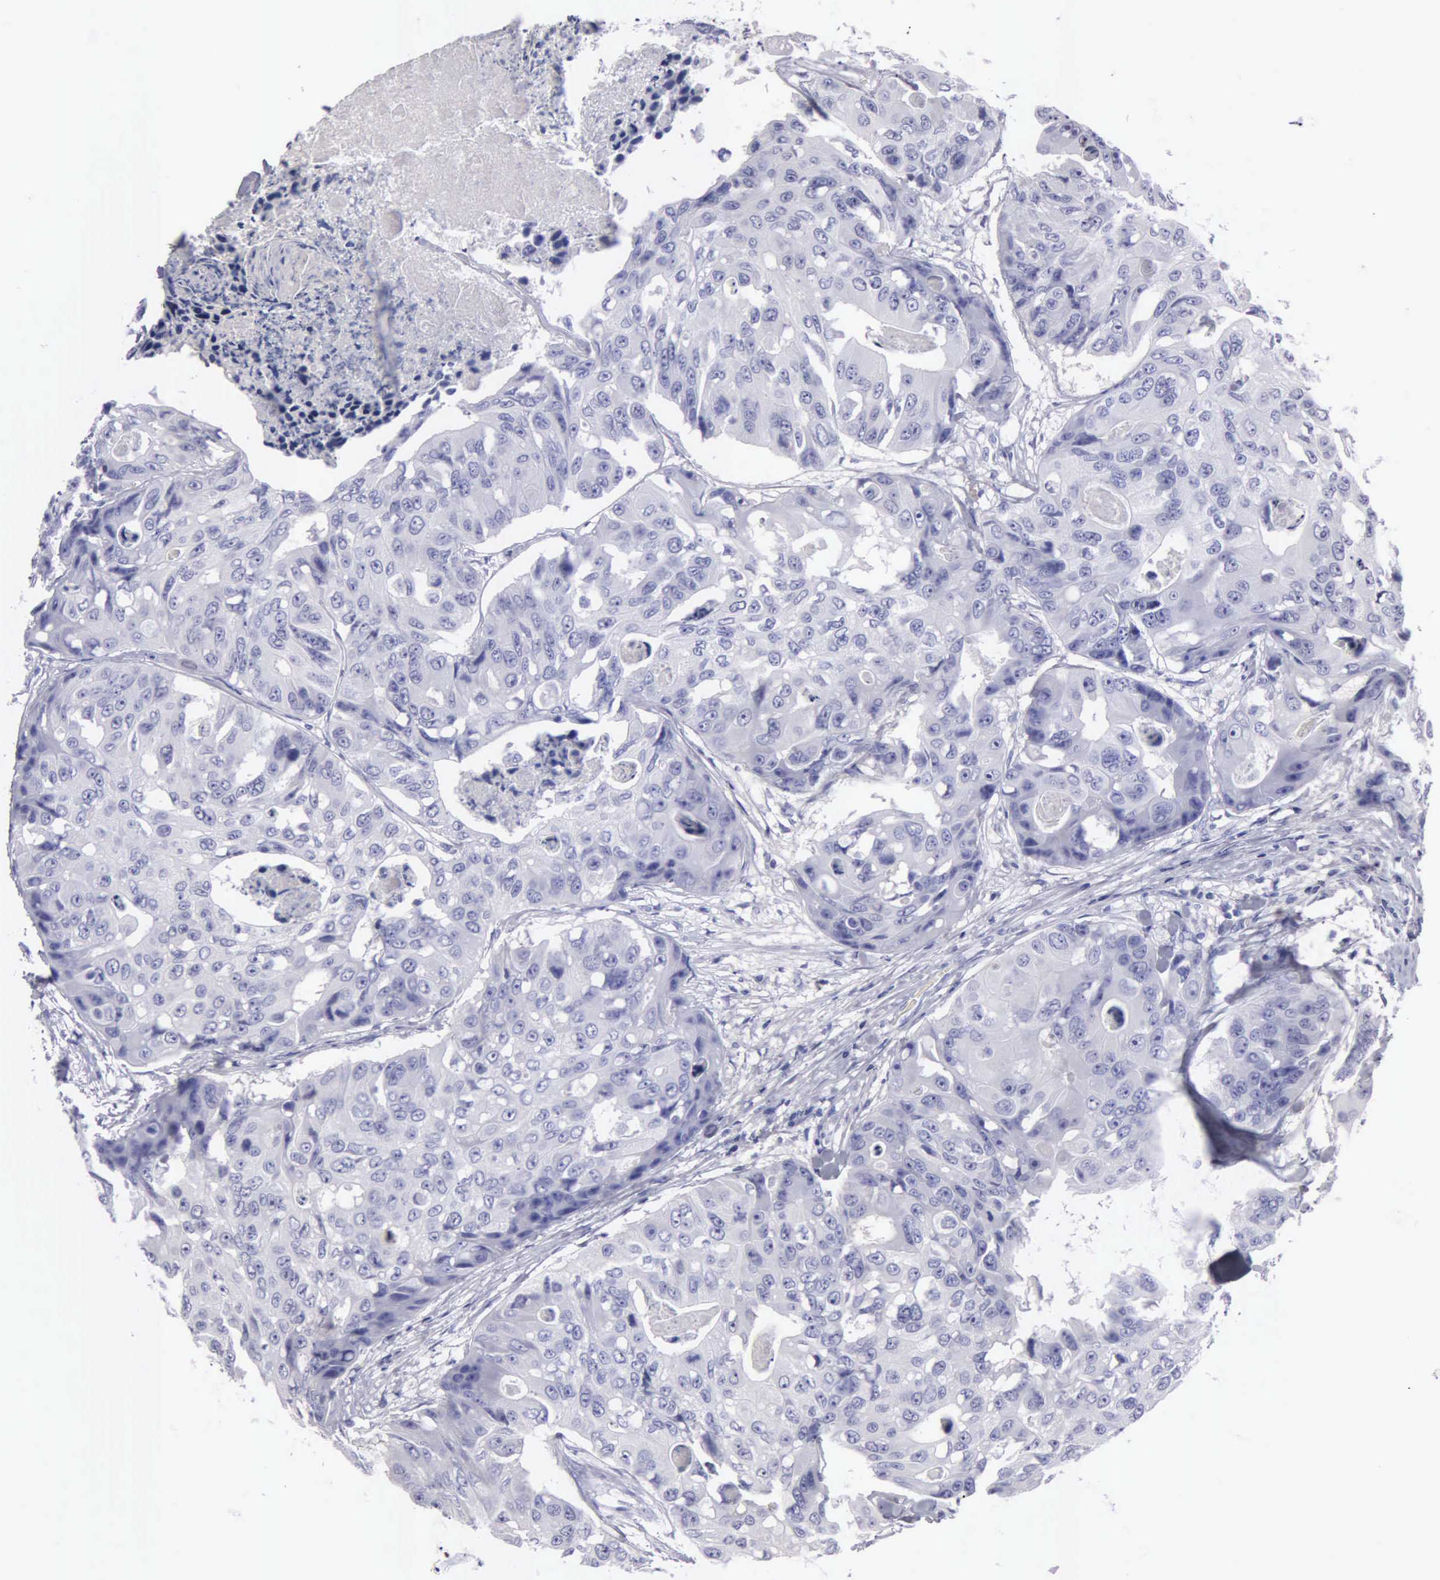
{"staining": {"intensity": "negative", "quantity": "none", "location": "none"}, "tissue": "colorectal cancer", "cell_type": "Tumor cells", "image_type": "cancer", "snomed": [{"axis": "morphology", "description": "Adenocarcinoma, NOS"}, {"axis": "topography", "description": "Colon"}], "caption": "A histopathology image of colorectal adenocarcinoma stained for a protein shows no brown staining in tumor cells.", "gene": "FBLN5", "patient": {"sex": "female", "age": 86}}